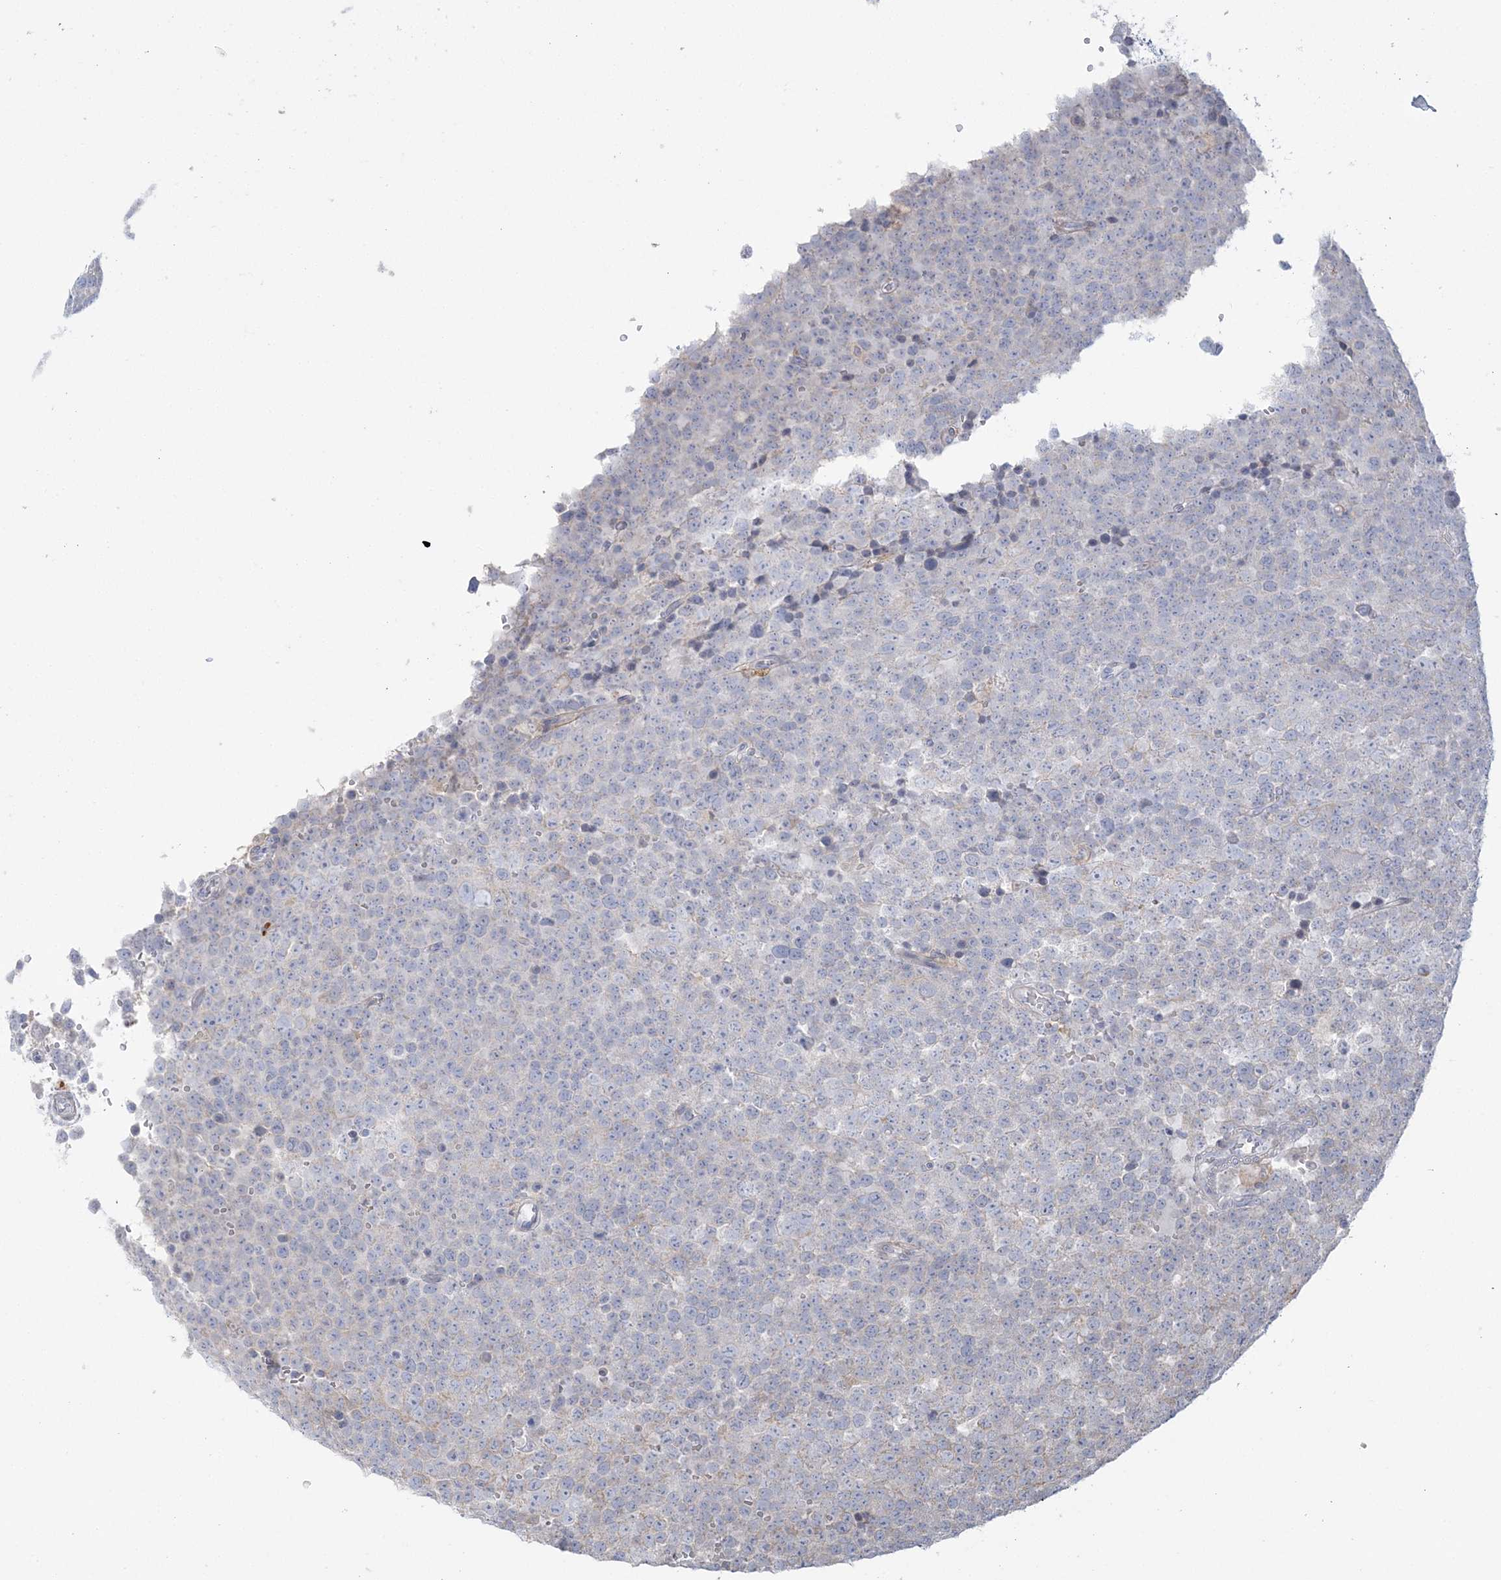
{"staining": {"intensity": "negative", "quantity": "none", "location": "none"}, "tissue": "testis cancer", "cell_type": "Tumor cells", "image_type": "cancer", "snomed": [{"axis": "morphology", "description": "Seminoma, NOS"}, {"axis": "topography", "description": "Testis"}], "caption": "Seminoma (testis) was stained to show a protein in brown. There is no significant staining in tumor cells.", "gene": "HAAO", "patient": {"sex": "male", "age": 71}}